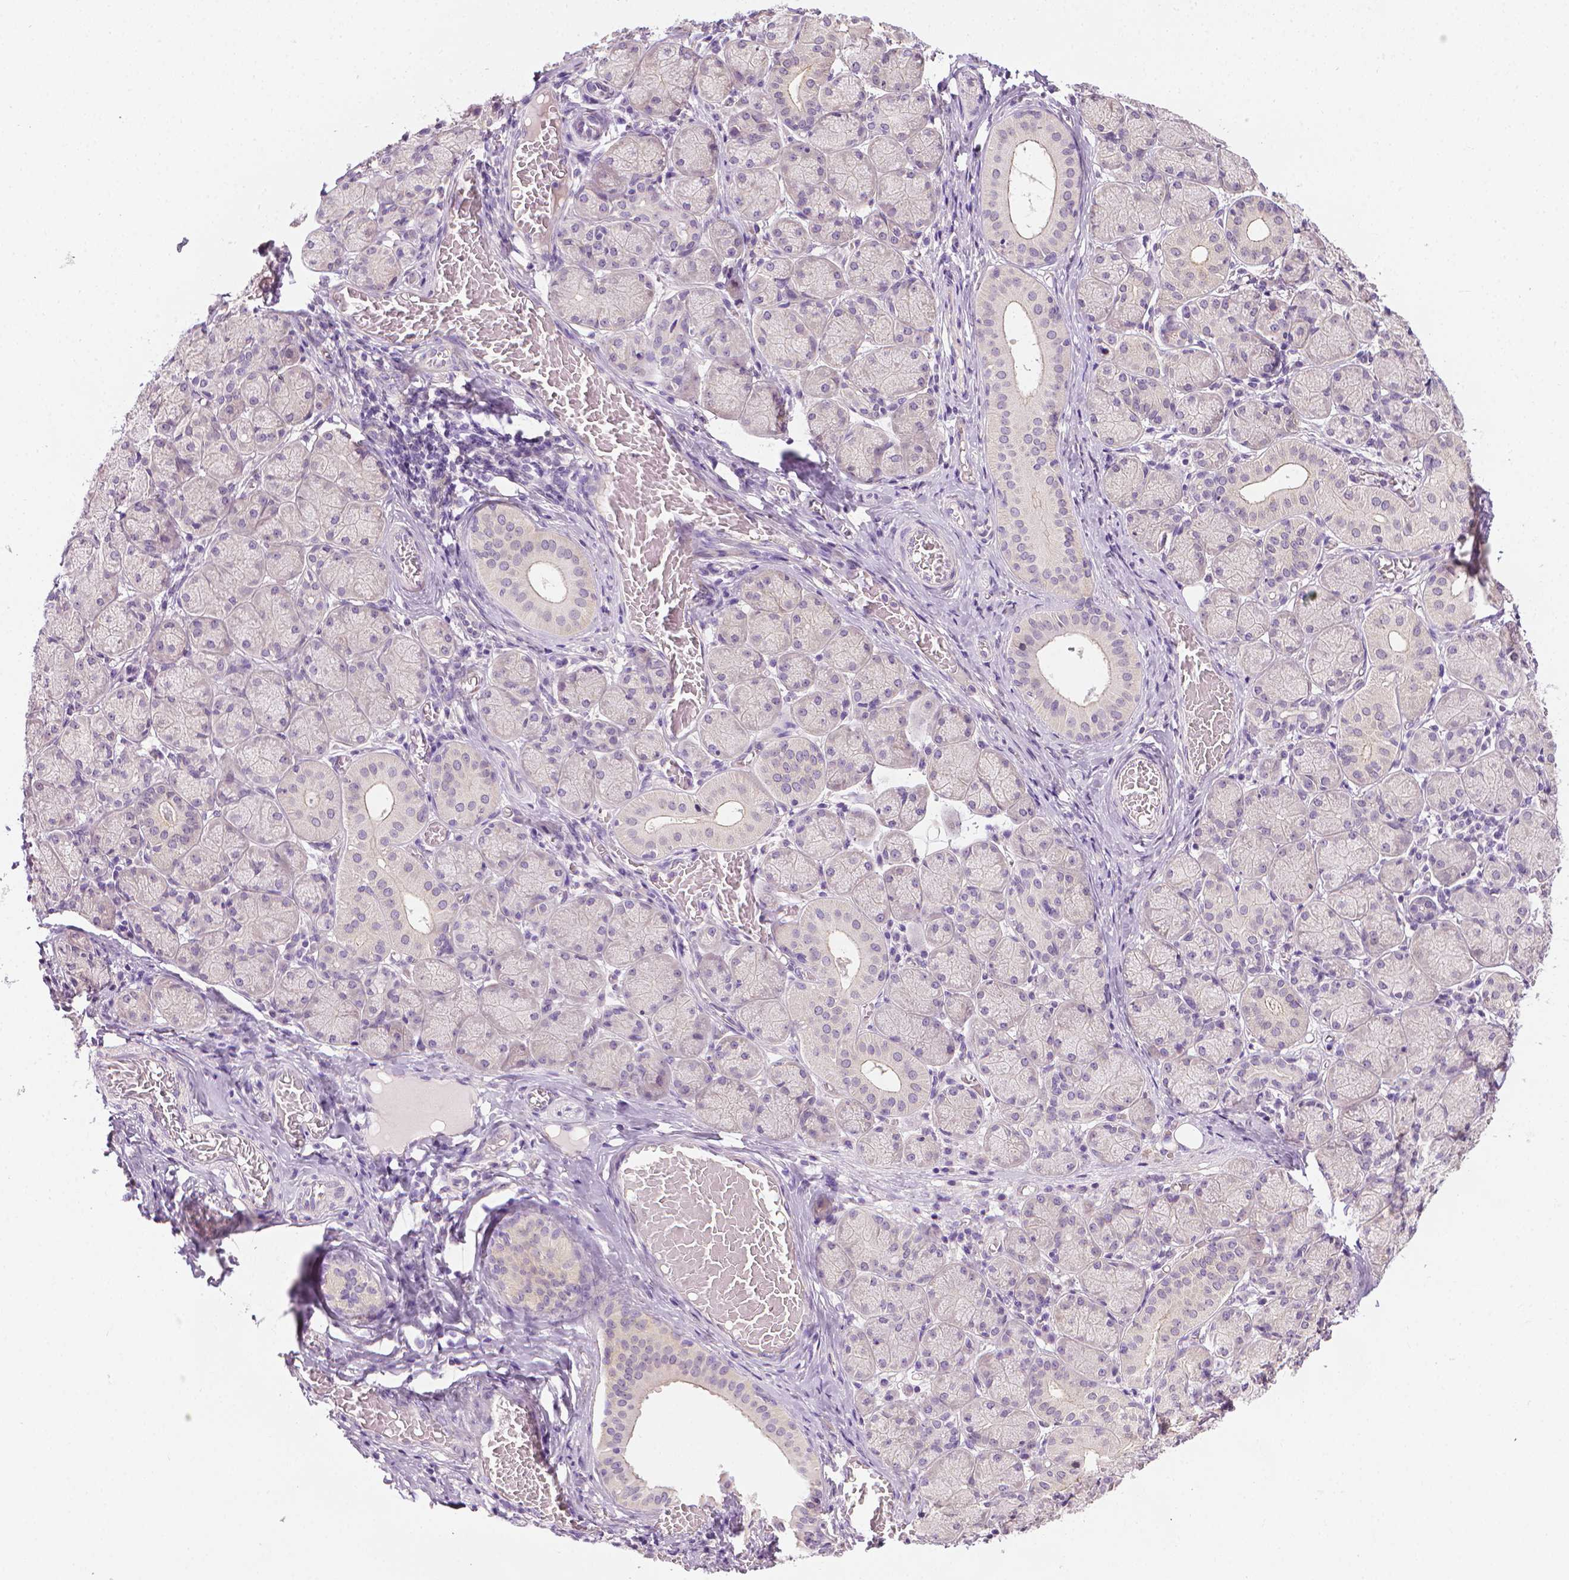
{"staining": {"intensity": "negative", "quantity": "none", "location": "none"}, "tissue": "salivary gland", "cell_type": "Glandular cells", "image_type": "normal", "snomed": [{"axis": "morphology", "description": "Normal tissue, NOS"}, {"axis": "topography", "description": "Salivary gland"}, {"axis": "topography", "description": "Peripheral nerve tissue"}], "caption": "An immunohistochemistry (IHC) micrograph of normal salivary gland is shown. There is no staining in glandular cells of salivary gland.", "gene": "MCOLN3", "patient": {"sex": "female", "age": 24}}